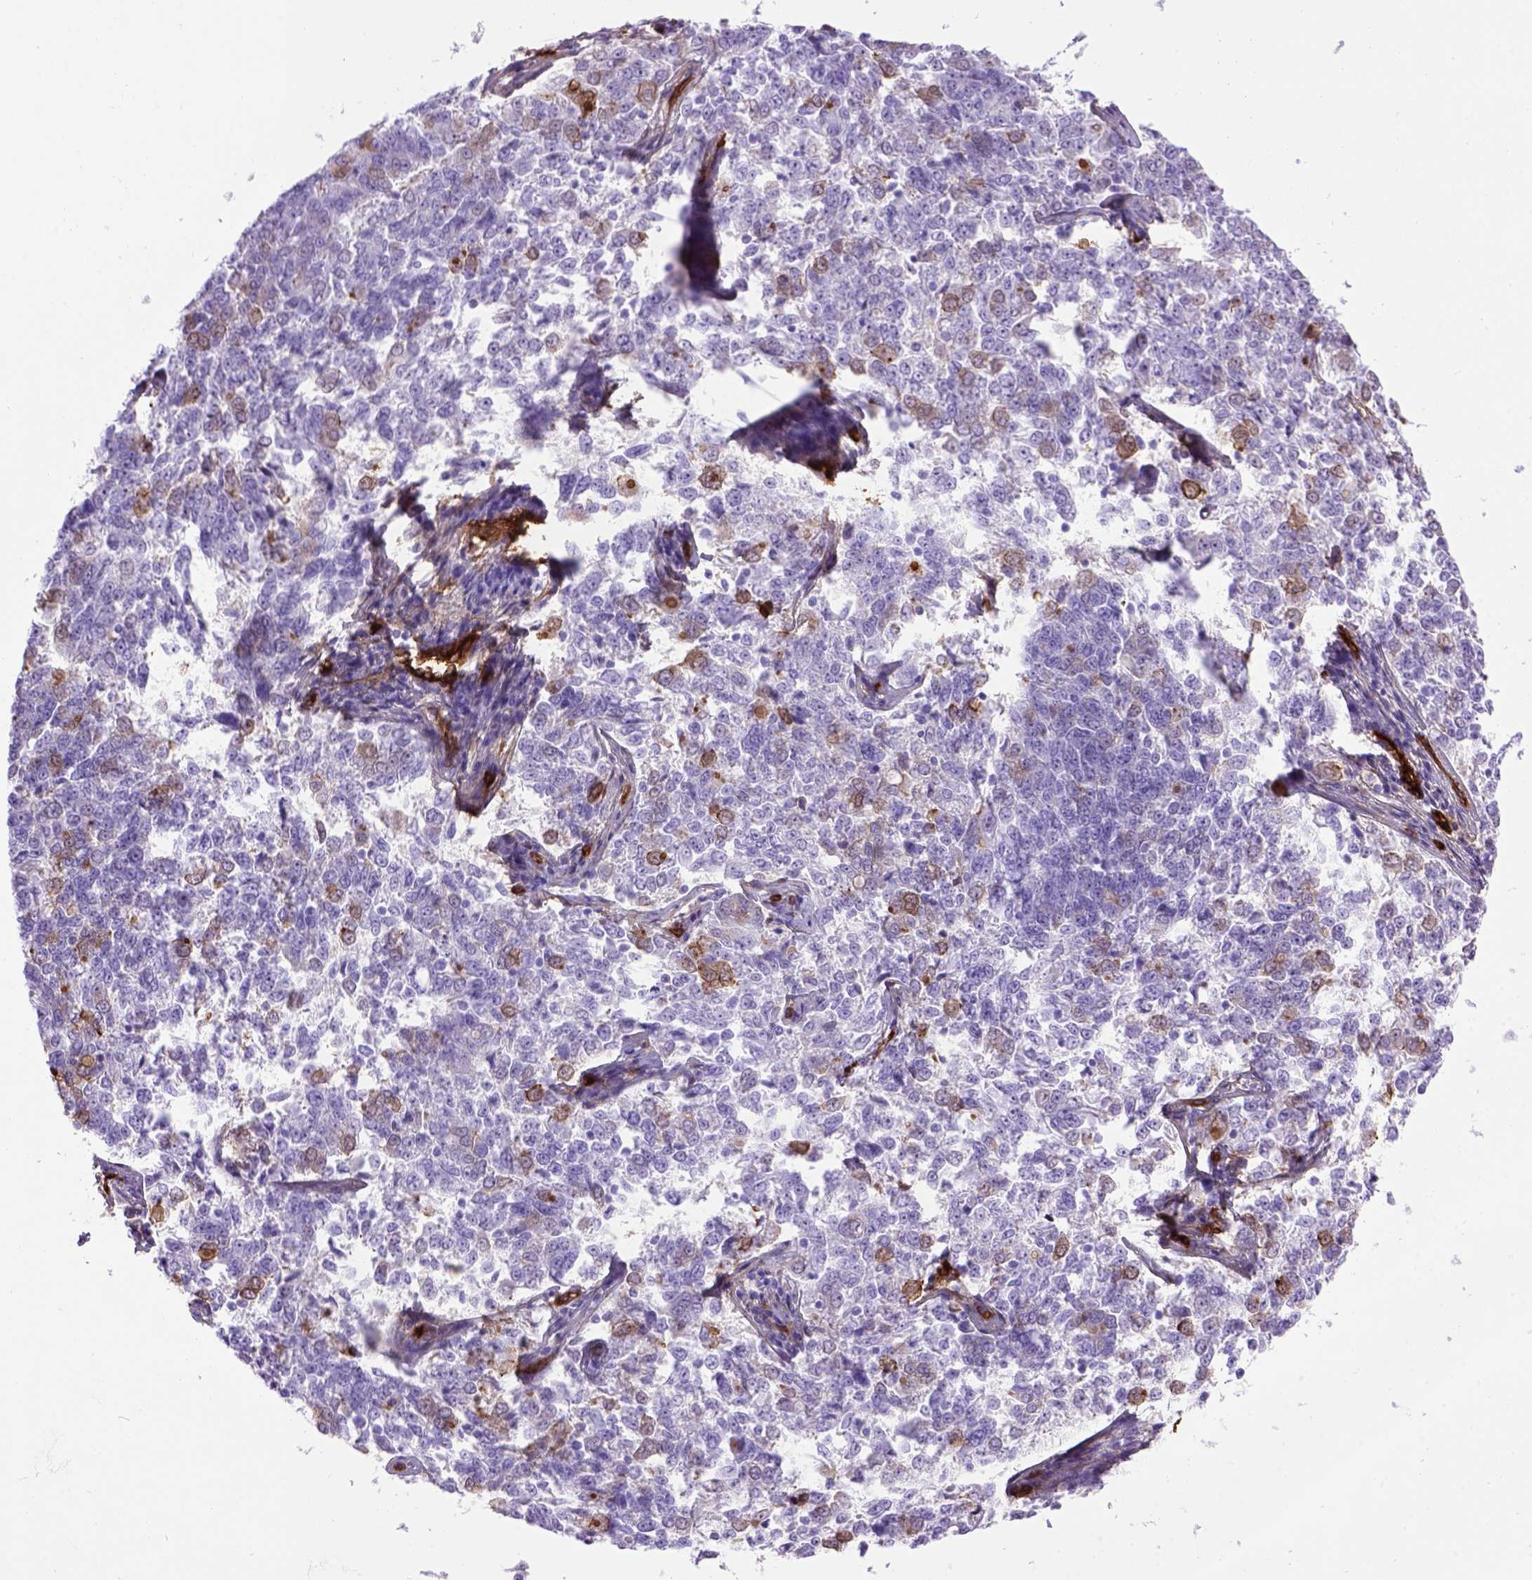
{"staining": {"intensity": "moderate", "quantity": "<25%", "location": "cytoplasmic/membranous"}, "tissue": "endometrial cancer", "cell_type": "Tumor cells", "image_type": "cancer", "snomed": [{"axis": "morphology", "description": "Adenocarcinoma, NOS"}, {"axis": "topography", "description": "Endometrium"}], "caption": "Immunohistochemistry (IHC) staining of endometrial cancer (adenocarcinoma), which demonstrates low levels of moderate cytoplasmic/membranous positivity in approximately <25% of tumor cells indicating moderate cytoplasmic/membranous protein expression. The staining was performed using DAB (brown) for protein detection and nuclei were counterstained in hematoxylin (blue).", "gene": "ENG", "patient": {"sex": "female", "age": 43}}